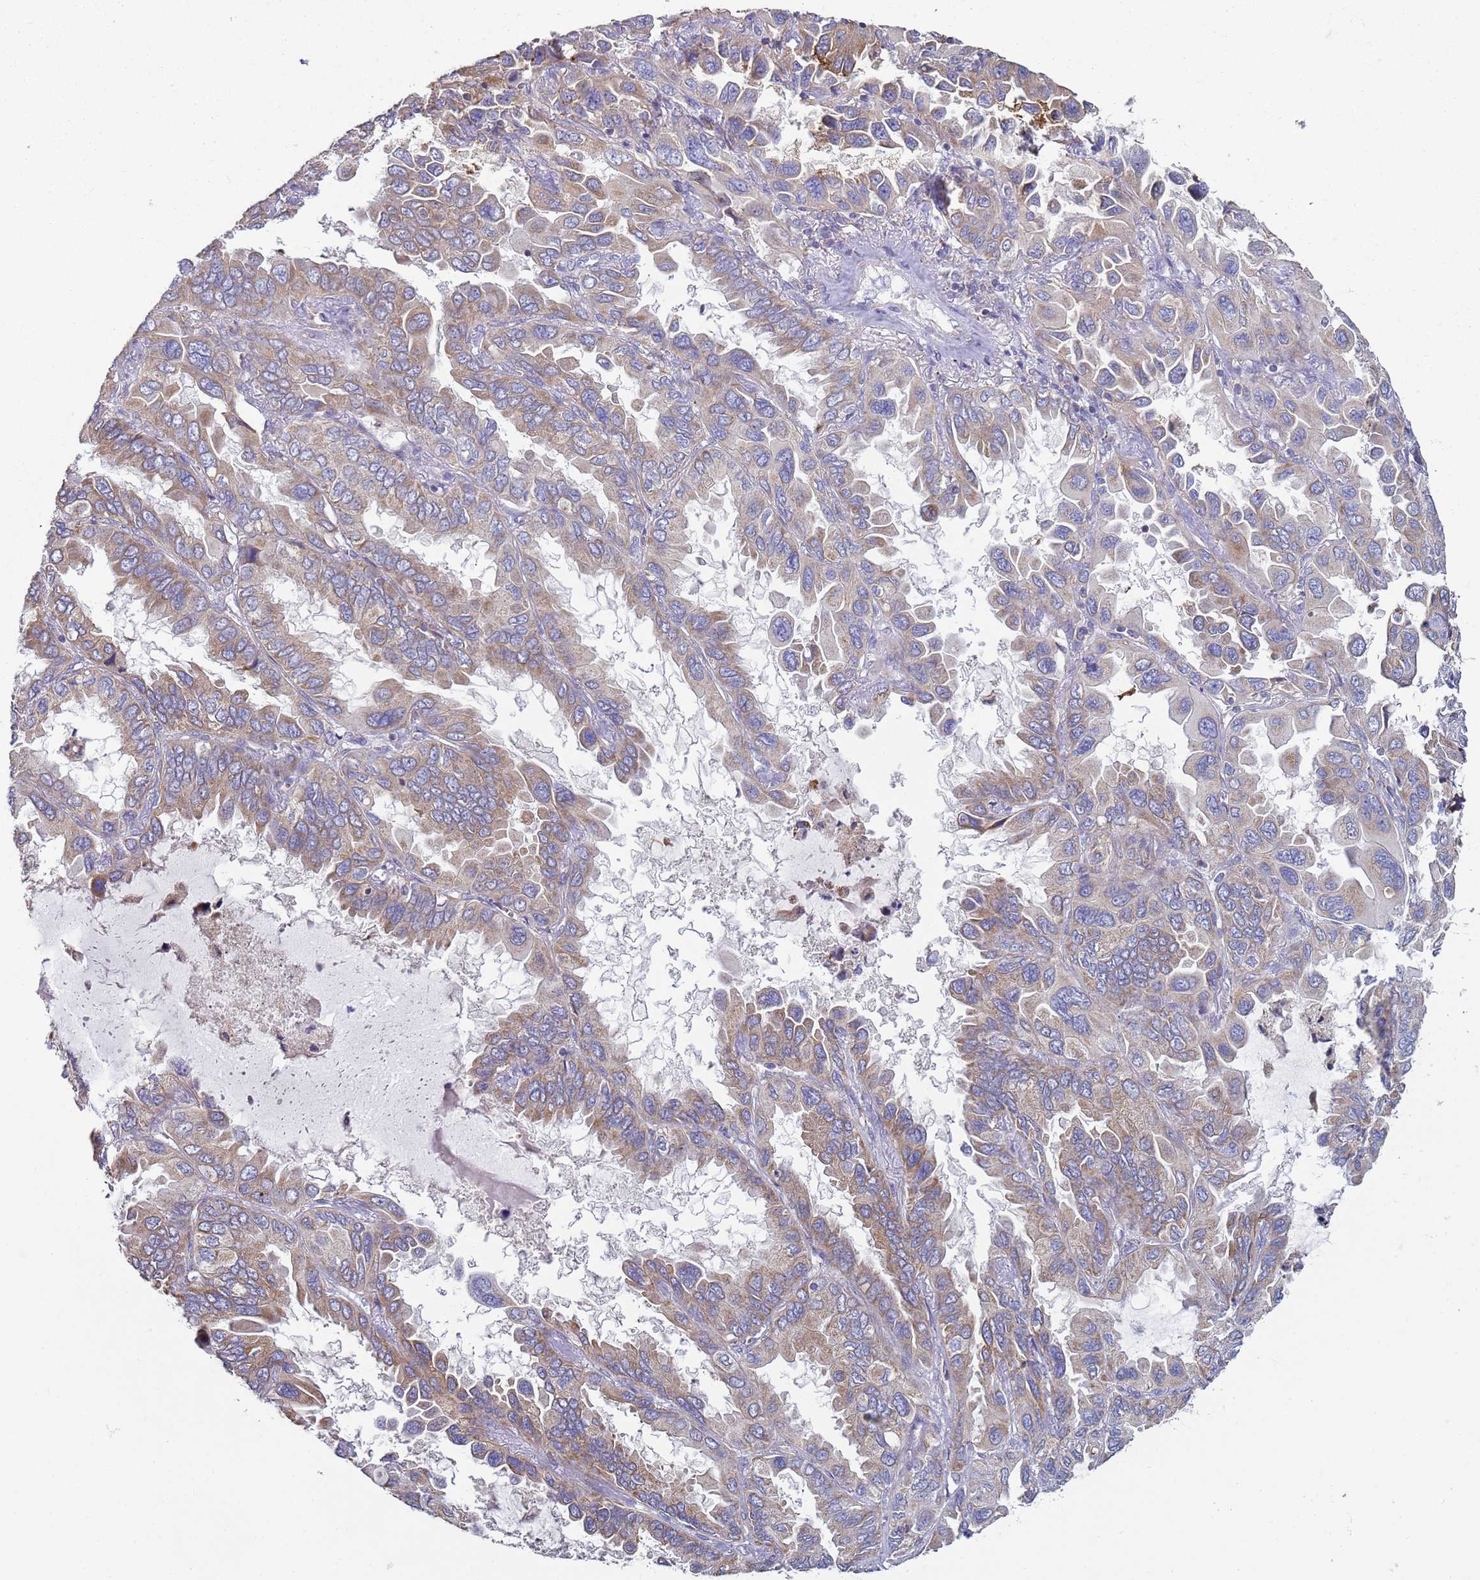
{"staining": {"intensity": "weak", "quantity": "25%-75%", "location": "cytoplasmic/membranous"}, "tissue": "lung cancer", "cell_type": "Tumor cells", "image_type": "cancer", "snomed": [{"axis": "morphology", "description": "Adenocarcinoma, NOS"}, {"axis": "topography", "description": "Lung"}], "caption": "High-power microscopy captured an immunohistochemistry photomicrograph of lung cancer, revealing weak cytoplasmic/membranous positivity in approximately 25%-75% of tumor cells. (Brightfield microscopy of DAB IHC at high magnification).", "gene": "DIP2B", "patient": {"sex": "male", "age": 64}}